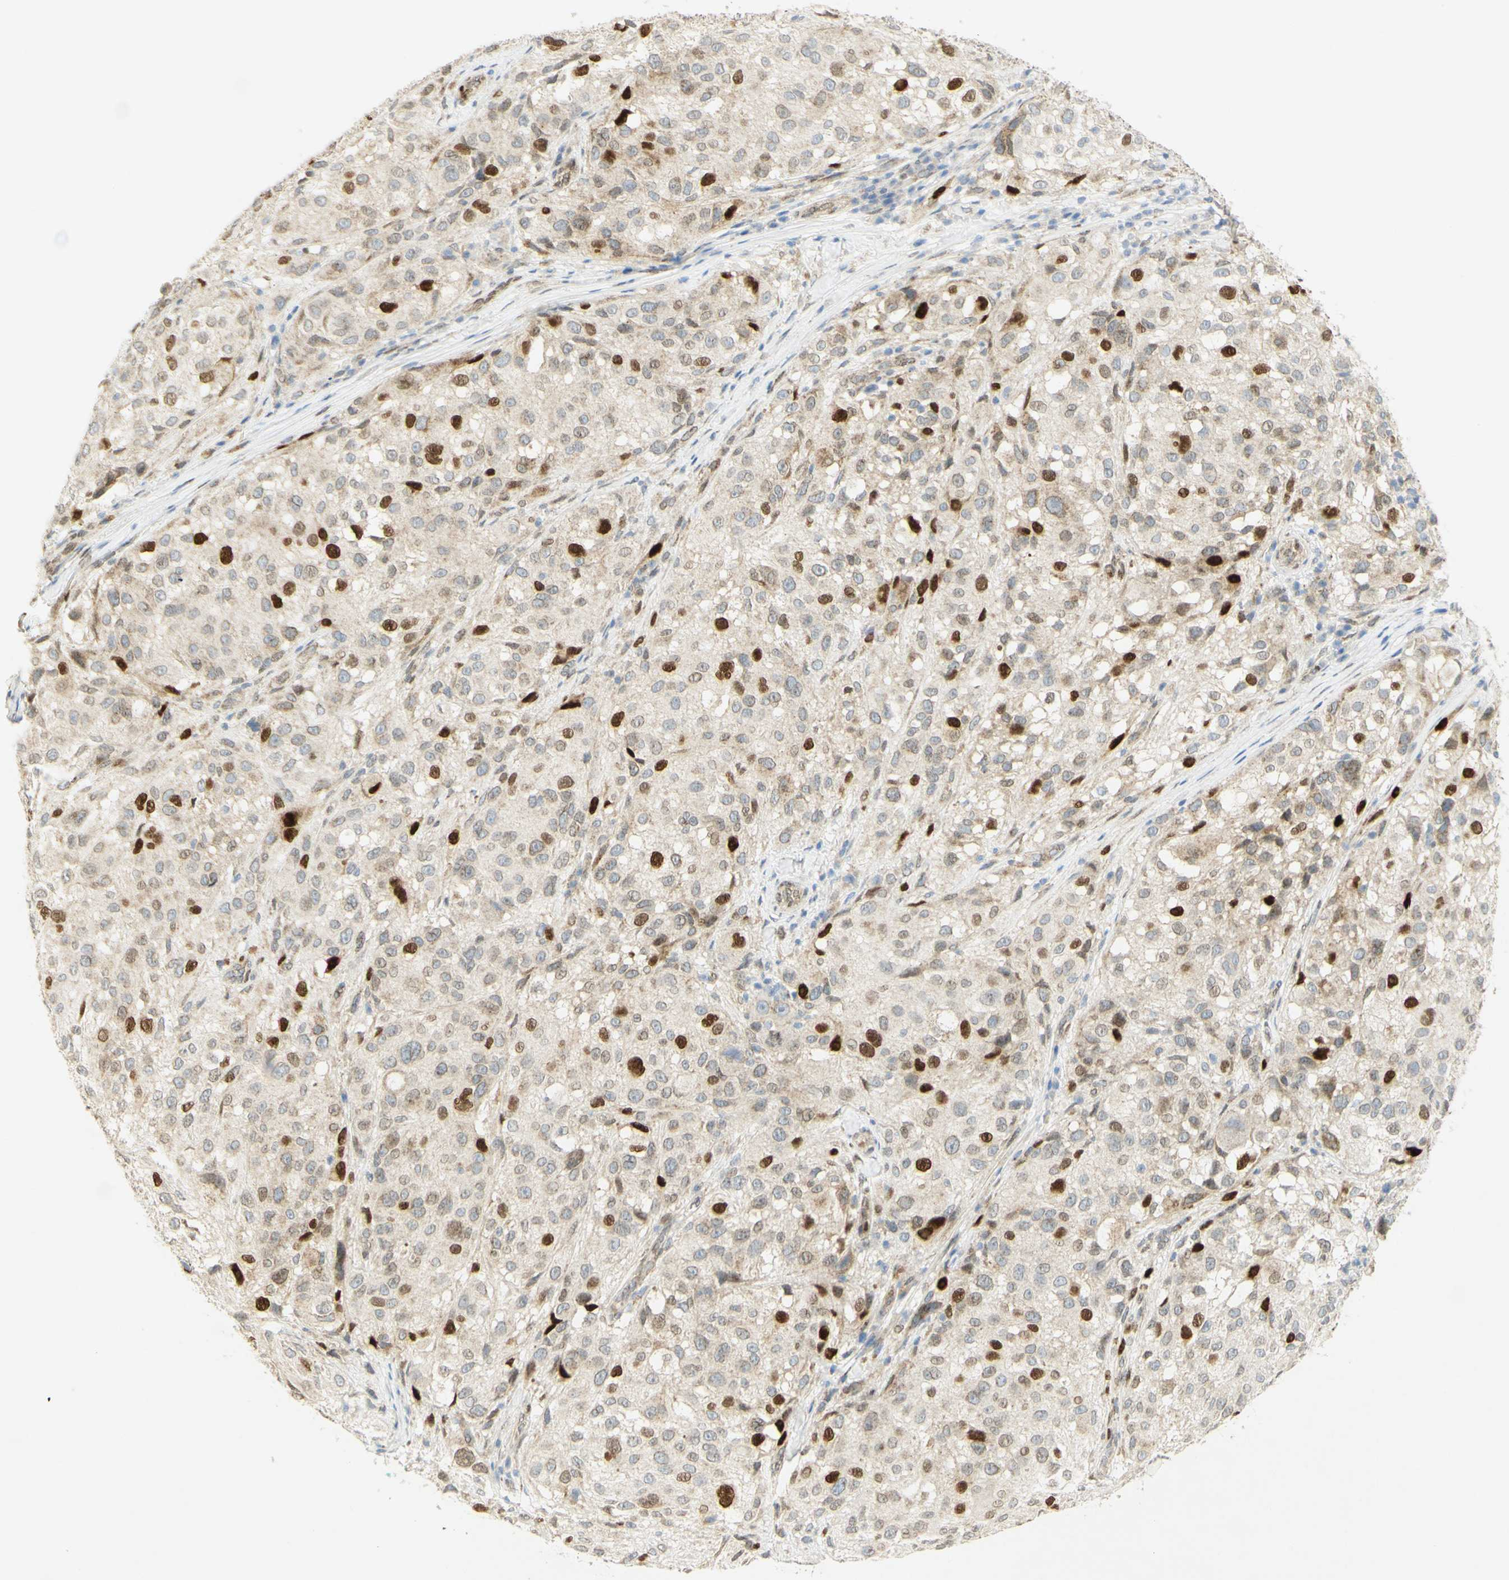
{"staining": {"intensity": "strong", "quantity": "25%-75%", "location": "nuclear"}, "tissue": "melanoma", "cell_type": "Tumor cells", "image_type": "cancer", "snomed": [{"axis": "morphology", "description": "Necrosis, NOS"}, {"axis": "morphology", "description": "Malignant melanoma, NOS"}, {"axis": "topography", "description": "Skin"}], "caption": "IHC staining of malignant melanoma, which shows high levels of strong nuclear positivity in approximately 25%-75% of tumor cells indicating strong nuclear protein positivity. The staining was performed using DAB (brown) for protein detection and nuclei were counterstained in hematoxylin (blue).", "gene": "E2F1", "patient": {"sex": "female", "age": 87}}